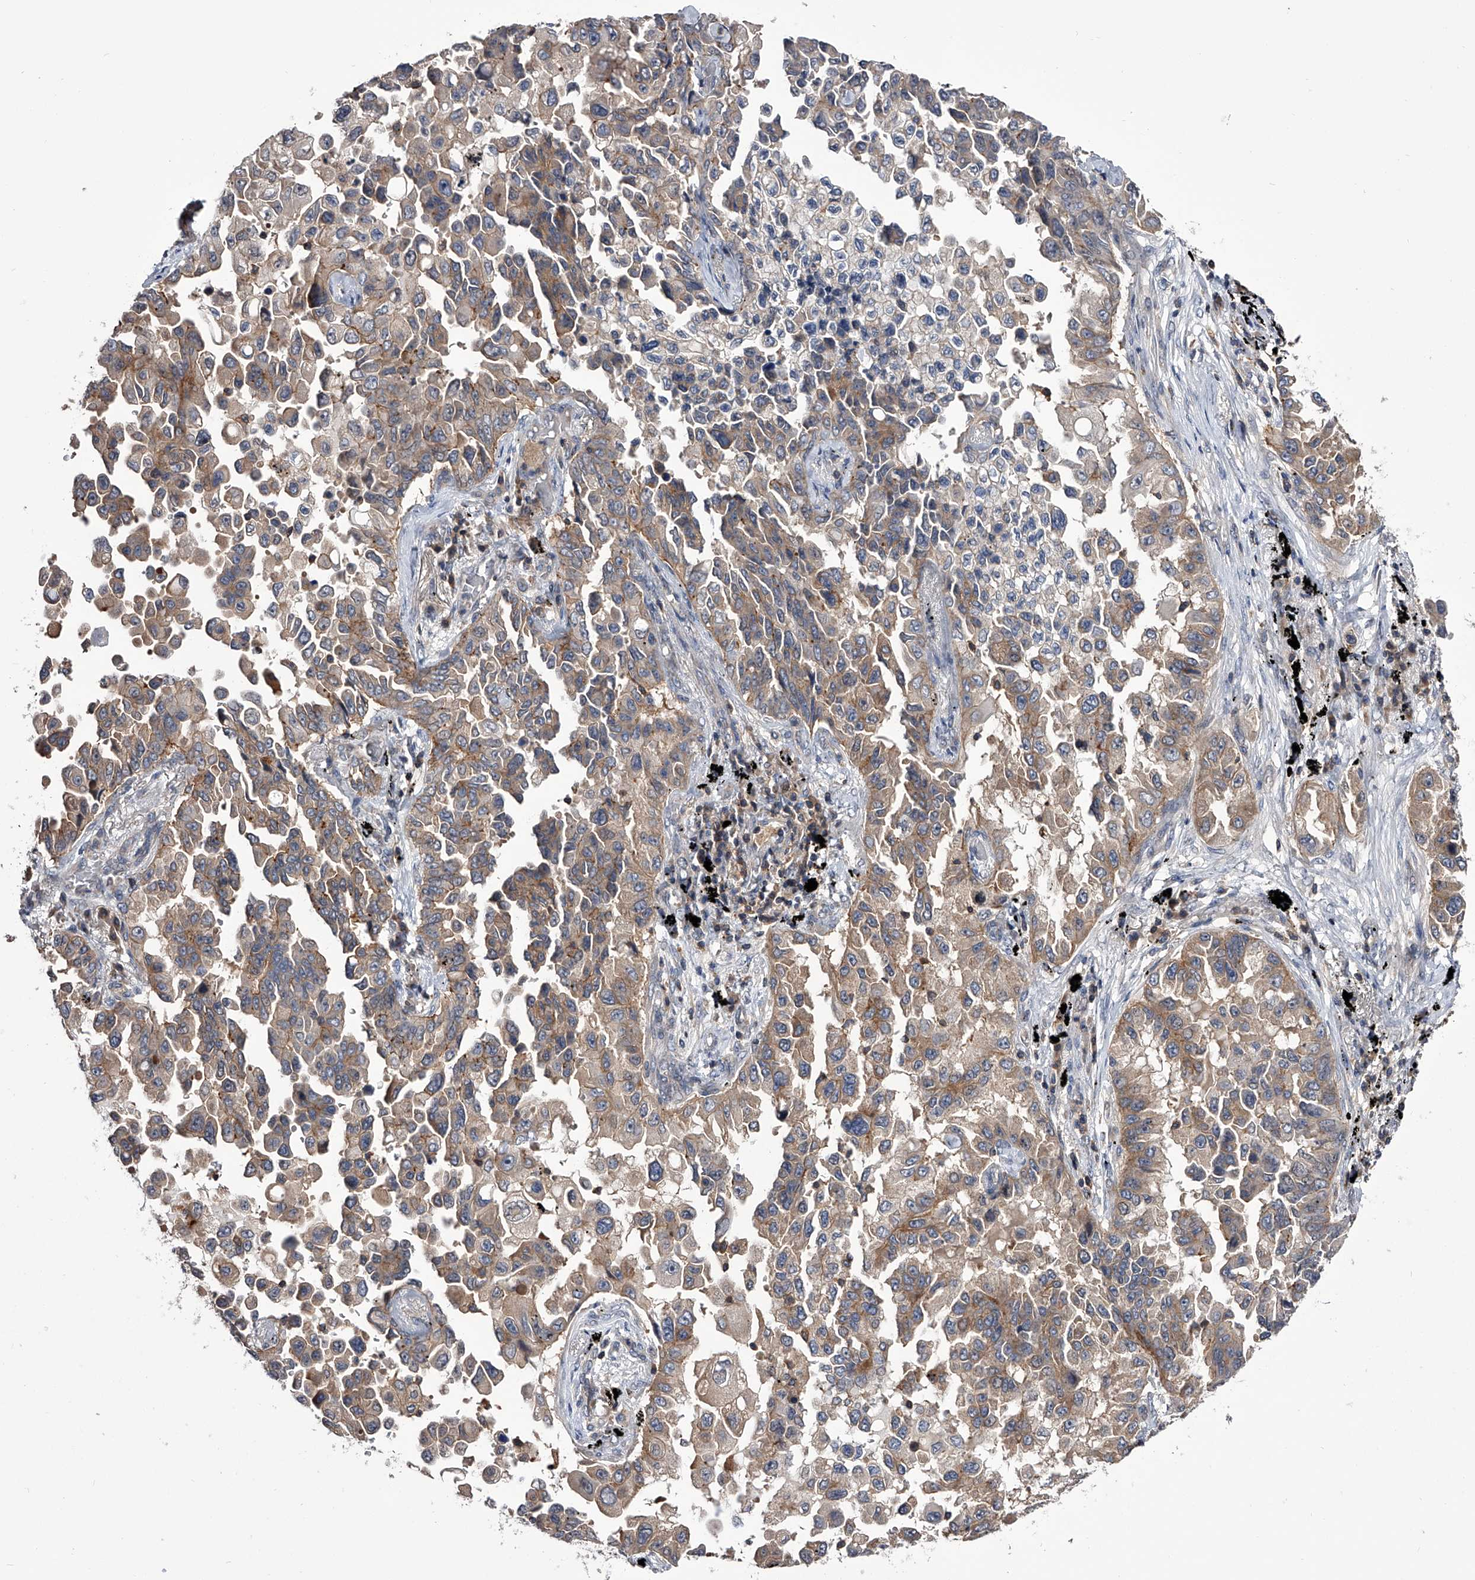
{"staining": {"intensity": "weak", "quantity": ">75%", "location": "cytoplasmic/membranous"}, "tissue": "lung cancer", "cell_type": "Tumor cells", "image_type": "cancer", "snomed": [{"axis": "morphology", "description": "Adenocarcinoma, NOS"}, {"axis": "topography", "description": "Lung"}], "caption": "The photomicrograph demonstrates staining of lung cancer, revealing weak cytoplasmic/membranous protein positivity (brown color) within tumor cells. The staining is performed using DAB (3,3'-diaminobenzidine) brown chromogen to label protein expression. The nuclei are counter-stained blue using hematoxylin.", "gene": "PAN3", "patient": {"sex": "female", "age": 67}}